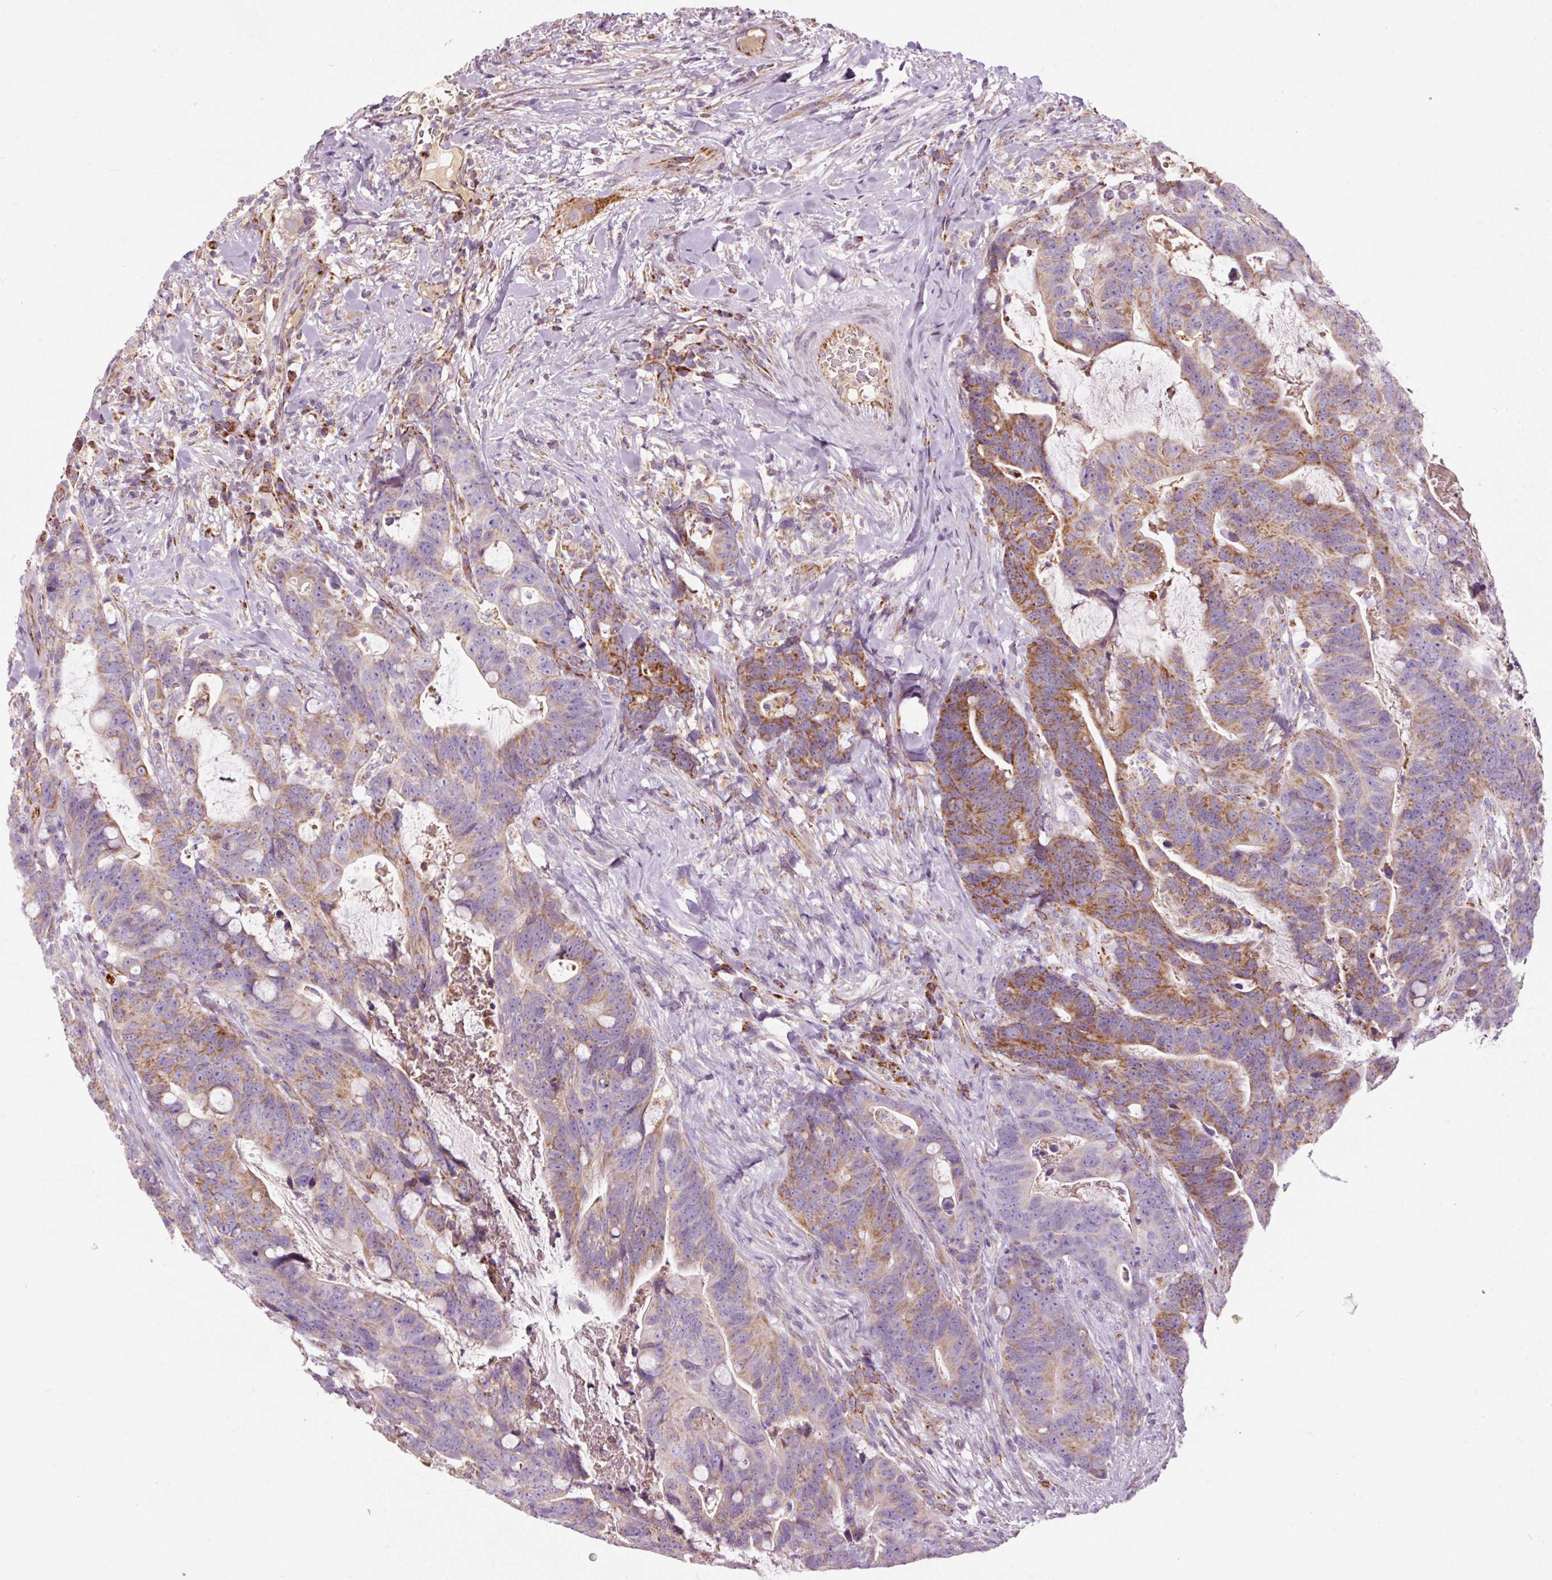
{"staining": {"intensity": "moderate", "quantity": "25%-75%", "location": "cytoplasmic/membranous"}, "tissue": "colorectal cancer", "cell_type": "Tumor cells", "image_type": "cancer", "snomed": [{"axis": "morphology", "description": "Adenocarcinoma, NOS"}, {"axis": "topography", "description": "Colon"}], "caption": "A histopathology image showing moderate cytoplasmic/membranous staining in approximately 25%-75% of tumor cells in colorectal adenocarcinoma, as visualized by brown immunohistochemical staining.", "gene": "NDUFB4", "patient": {"sex": "female", "age": 82}}